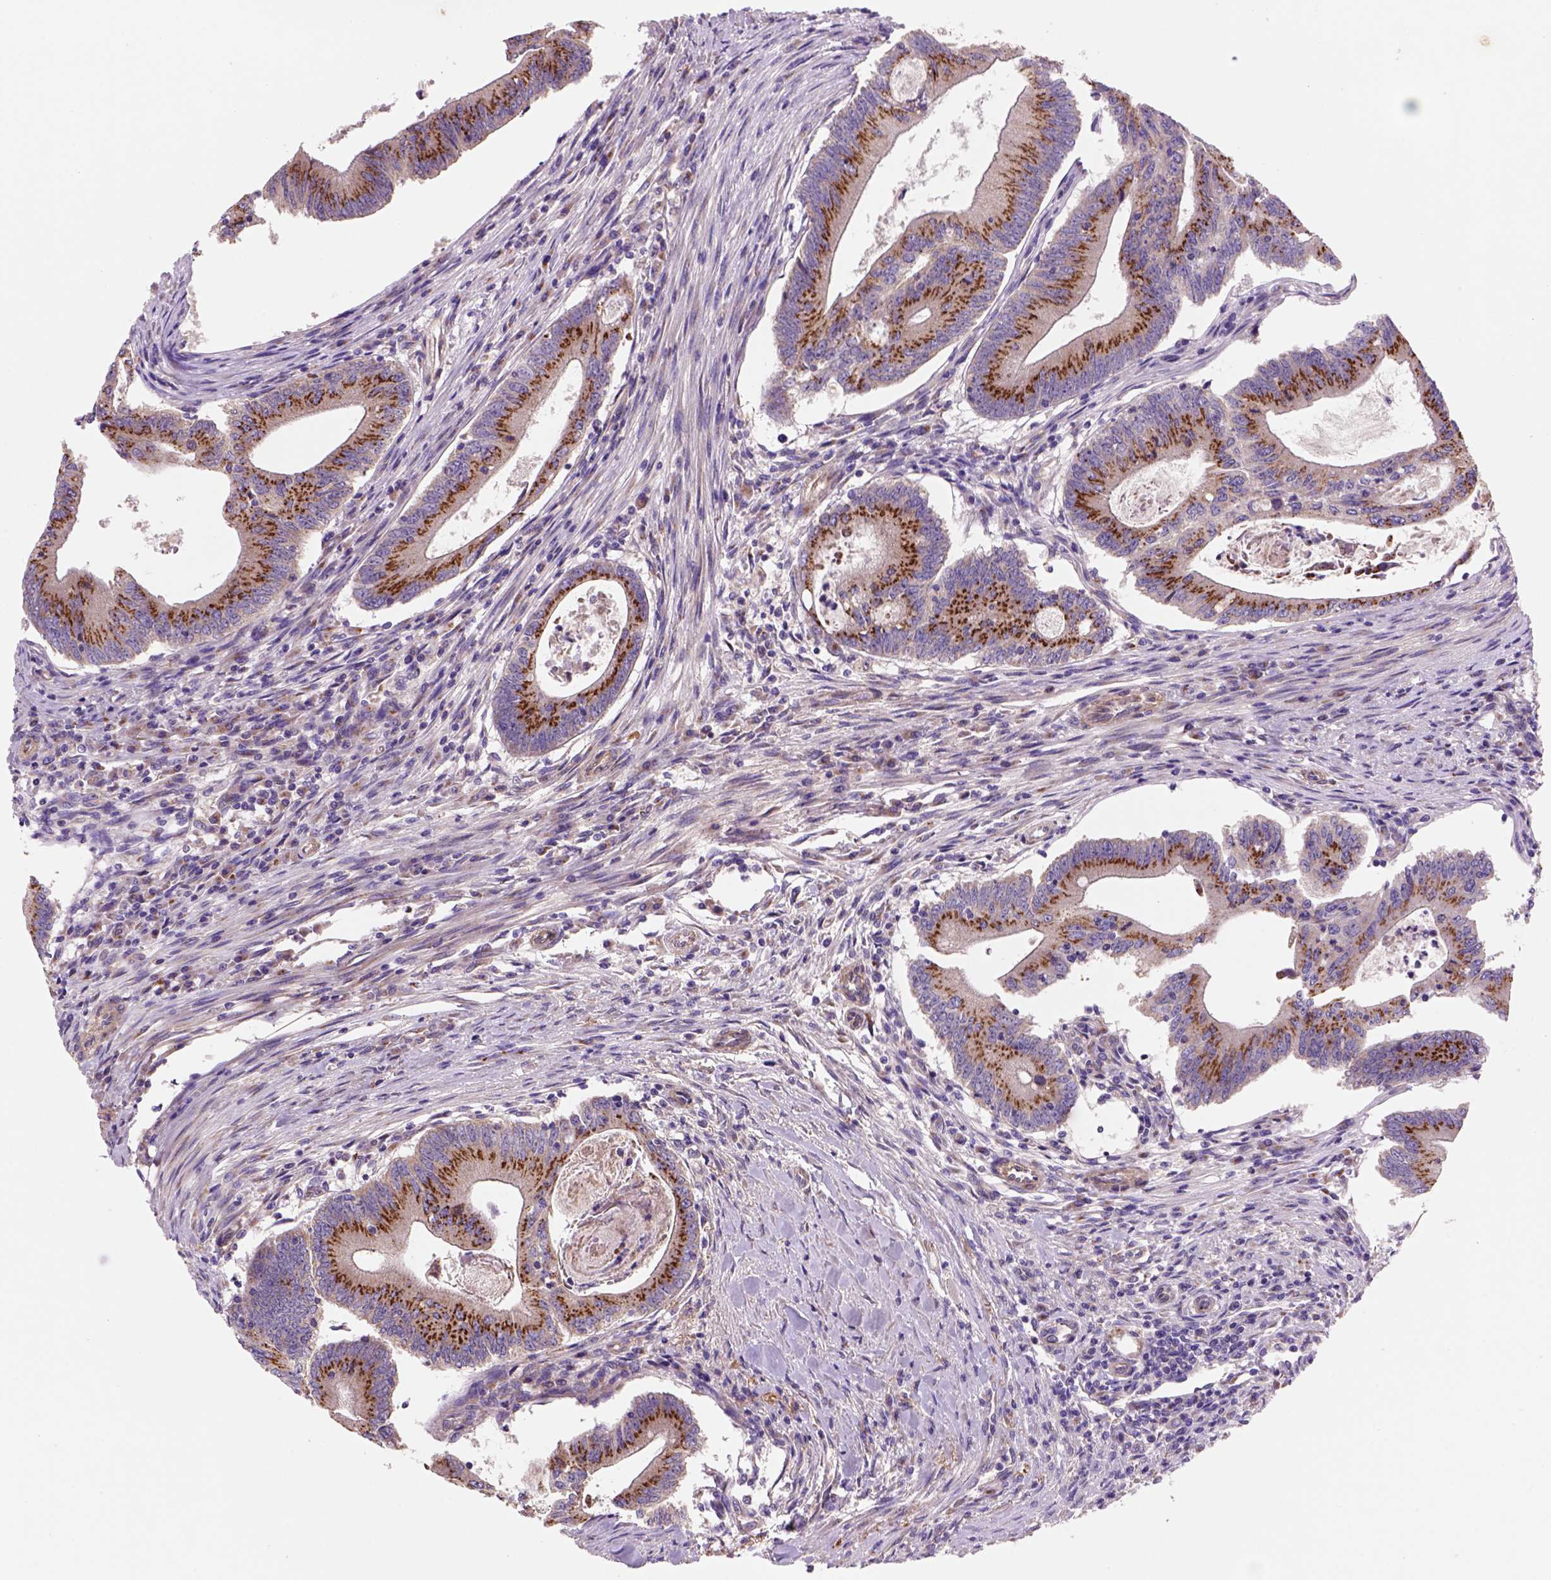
{"staining": {"intensity": "strong", "quantity": ">75%", "location": "cytoplasmic/membranous"}, "tissue": "colorectal cancer", "cell_type": "Tumor cells", "image_type": "cancer", "snomed": [{"axis": "morphology", "description": "Adenocarcinoma, NOS"}, {"axis": "topography", "description": "Colon"}], "caption": "Protein staining shows strong cytoplasmic/membranous positivity in about >75% of tumor cells in colorectal cancer (adenocarcinoma). The staining was performed using DAB to visualize the protein expression in brown, while the nuclei were stained in blue with hematoxylin (Magnification: 20x).", "gene": "WARS2", "patient": {"sex": "female", "age": 70}}